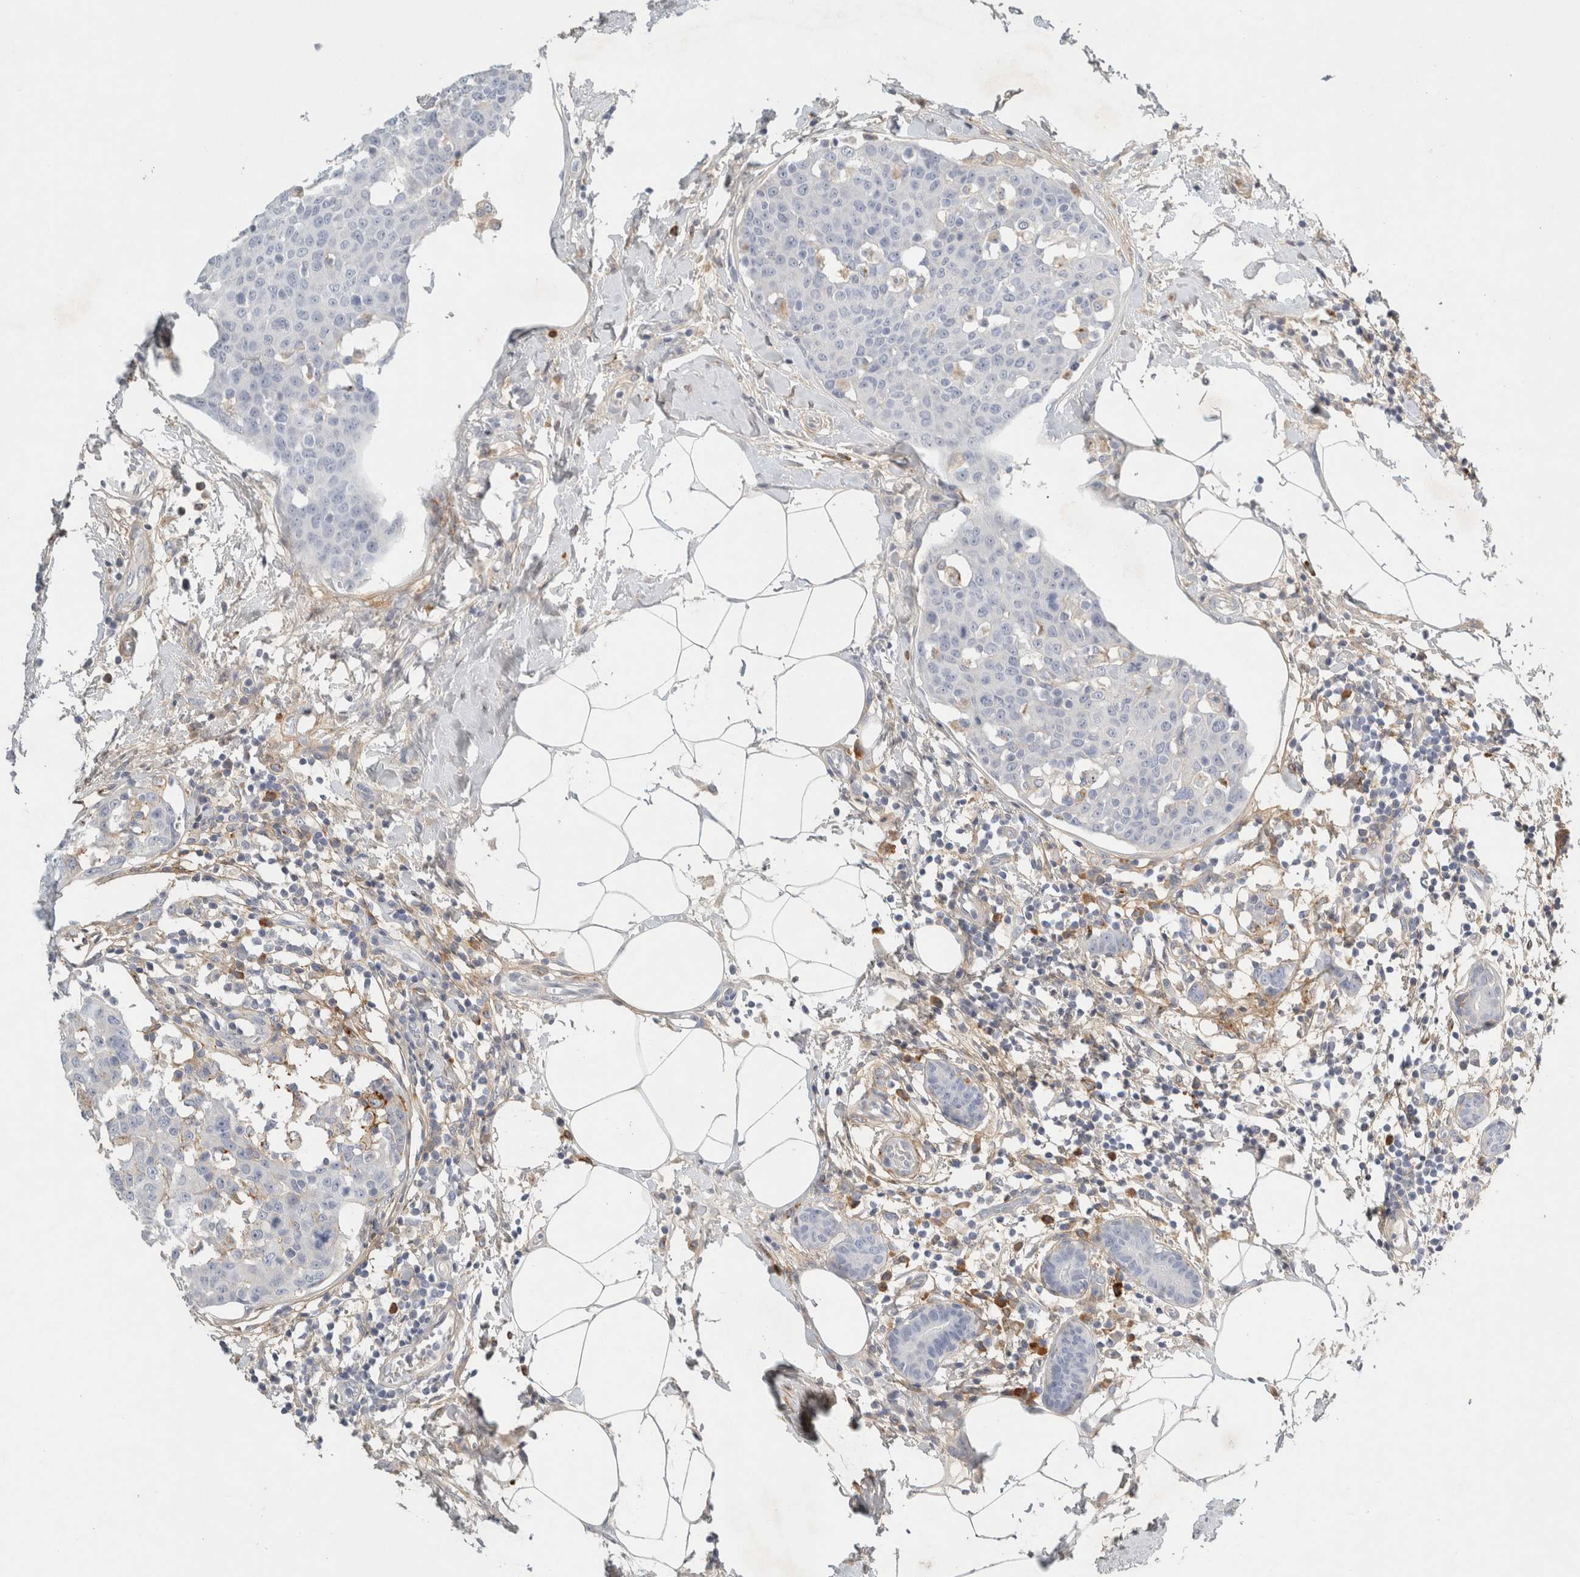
{"staining": {"intensity": "negative", "quantity": "none", "location": "none"}, "tissue": "breast cancer", "cell_type": "Tumor cells", "image_type": "cancer", "snomed": [{"axis": "morphology", "description": "Normal tissue, NOS"}, {"axis": "morphology", "description": "Duct carcinoma"}, {"axis": "topography", "description": "Breast"}], "caption": "IHC image of neoplastic tissue: human breast cancer (intraductal carcinoma) stained with DAB (3,3'-diaminobenzidine) shows no significant protein staining in tumor cells. (Stains: DAB immunohistochemistry with hematoxylin counter stain, Microscopy: brightfield microscopy at high magnification).", "gene": "FGL2", "patient": {"sex": "female", "age": 37}}